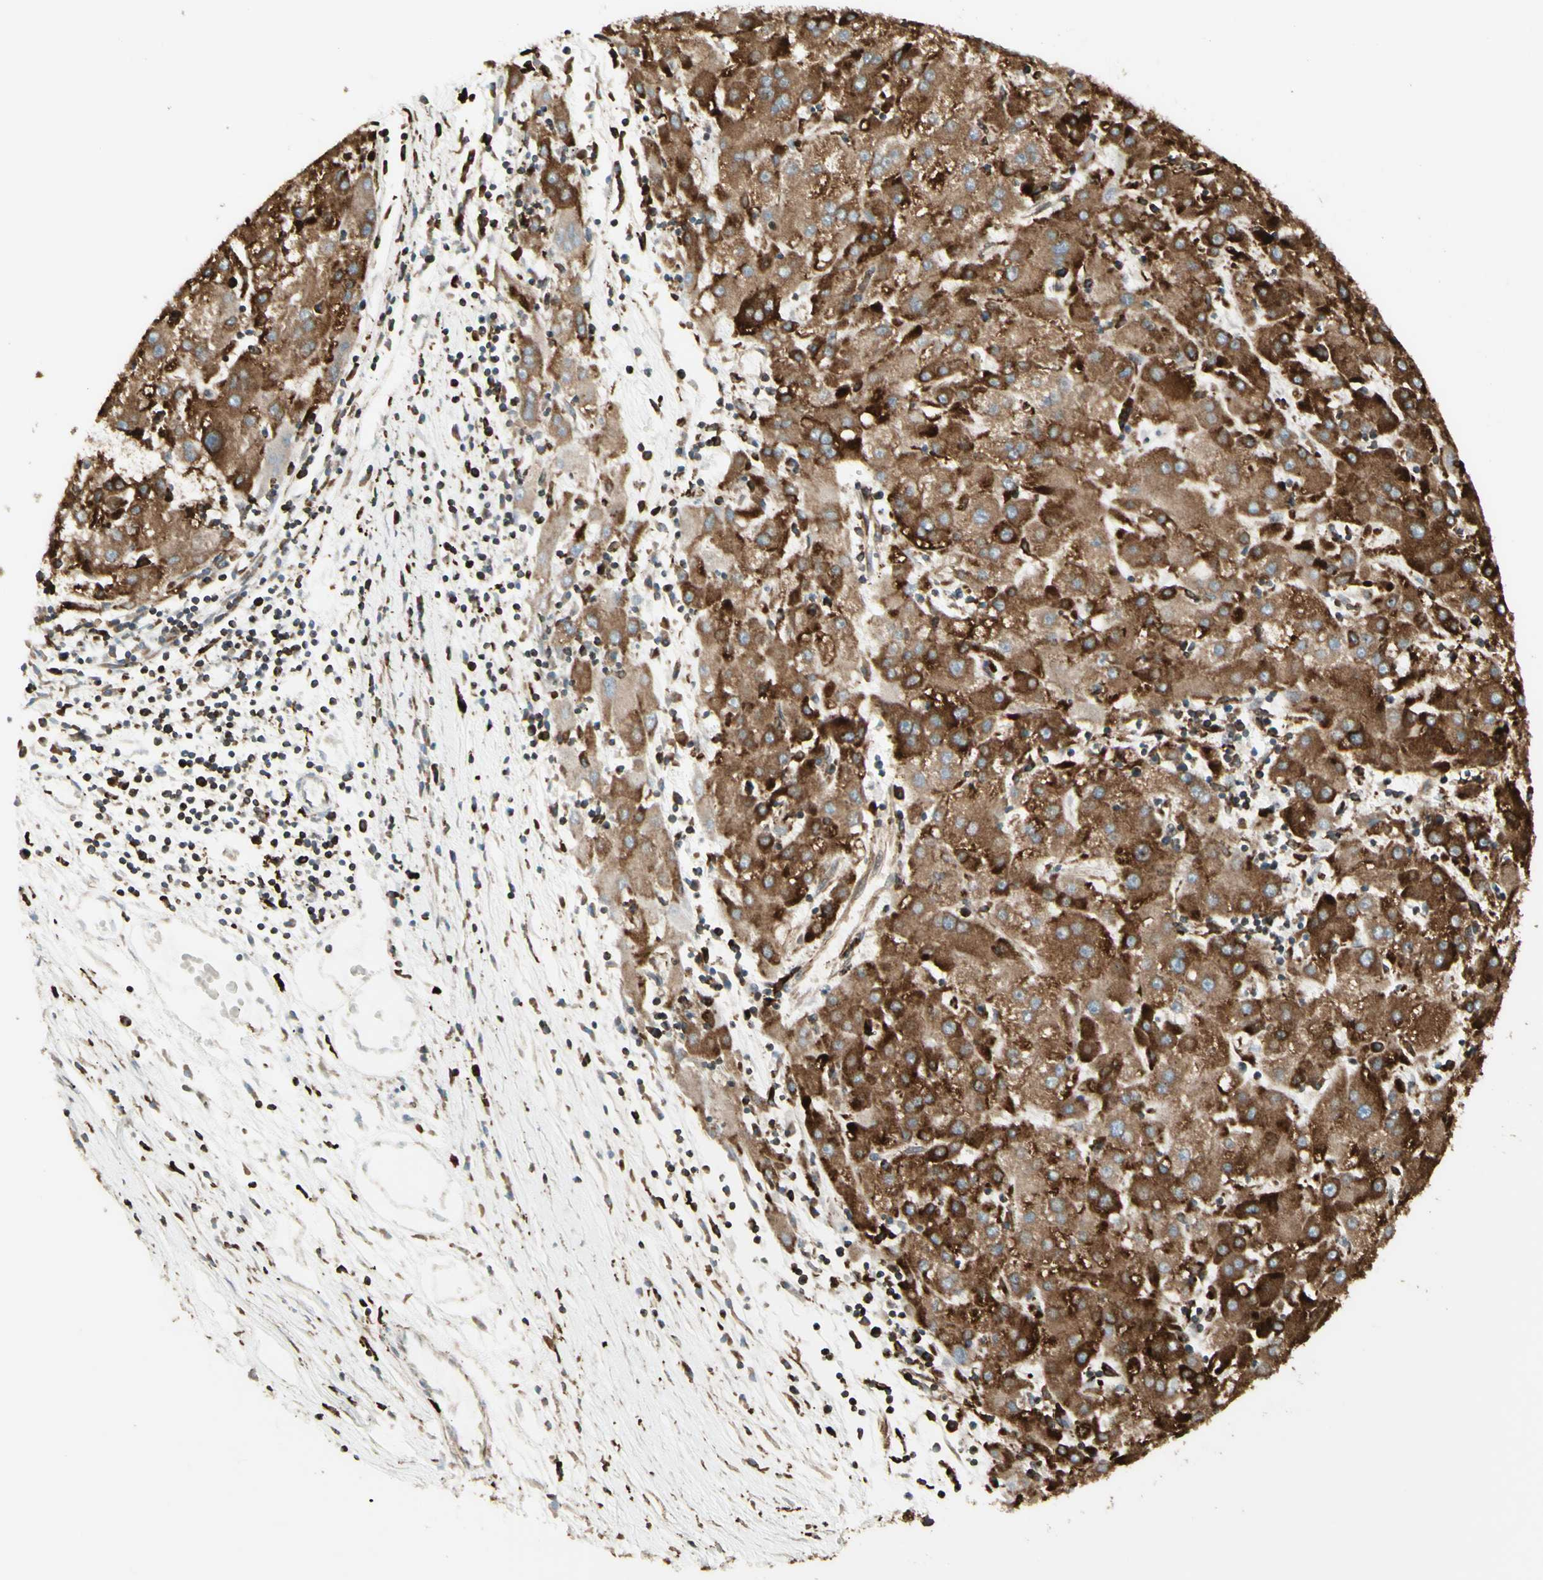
{"staining": {"intensity": "moderate", "quantity": ">75%", "location": "cytoplasmic/membranous"}, "tissue": "liver cancer", "cell_type": "Tumor cells", "image_type": "cancer", "snomed": [{"axis": "morphology", "description": "Carcinoma, Hepatocellular, NOS"}, {"axis": "topography", "description": "Liver"}], "caption": "This is a photomicrograph of immunohistochemistry staining of hepatocellular carcinoma (liver), which shows moderate expression in the cytoplasmic/membranous of tumor cells.", "gene": "CANX", "patient": {"sex": "male", "age": 72}}